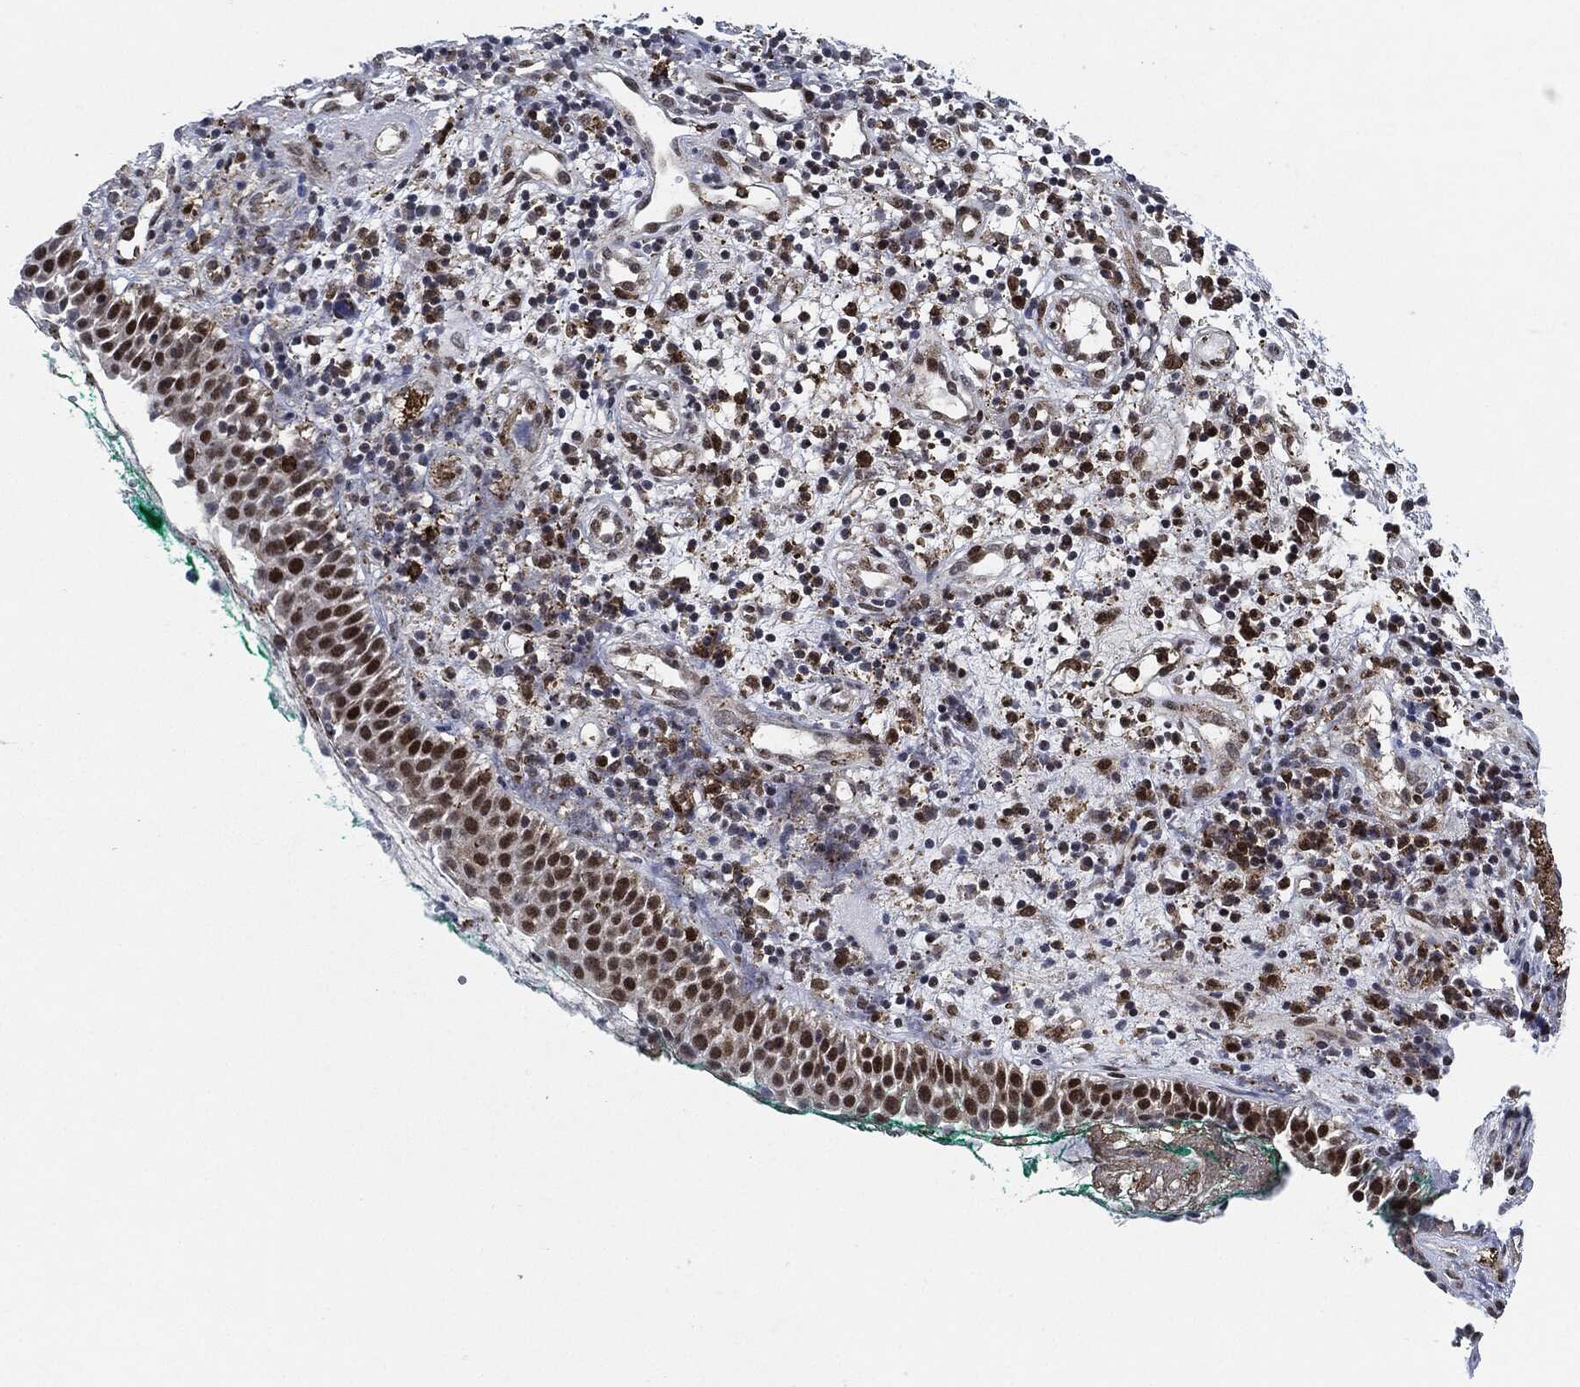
{"staining": {"intensity": "strong", "quantity": ">75%", "location": "nuclear"}, "tissue": "nasopharynx", "cell_type": "Respiratory epithelial cells", "image_type": "normal", "snomed": [{"axis": "morphology", "description": "Normal tissue, NOS"}, {"axis": "morphology", "description": "Basal cell carcinoma"}, {"axis": "topography", "description": "Cartilage tissue"}, {"axis": "topography", "description": "Nasopharynx"}, {"axis": "topography", "description": "Oral tissue"}], "caption": "Immunohistochemistry (DAB) staining of normal nasopharynx displays strong nuclear protein expression in approximately >75% of respiratory epithelial cells. The staining was performed using DAB (3,3'-diaminobenzidine) to visualize the protein expression in brown, while the nuclei were stained in blue with hematoxylin (Magnification: 20x).", "gene": "NANOS3", "patient": {"sex": "female", "age": 77}}